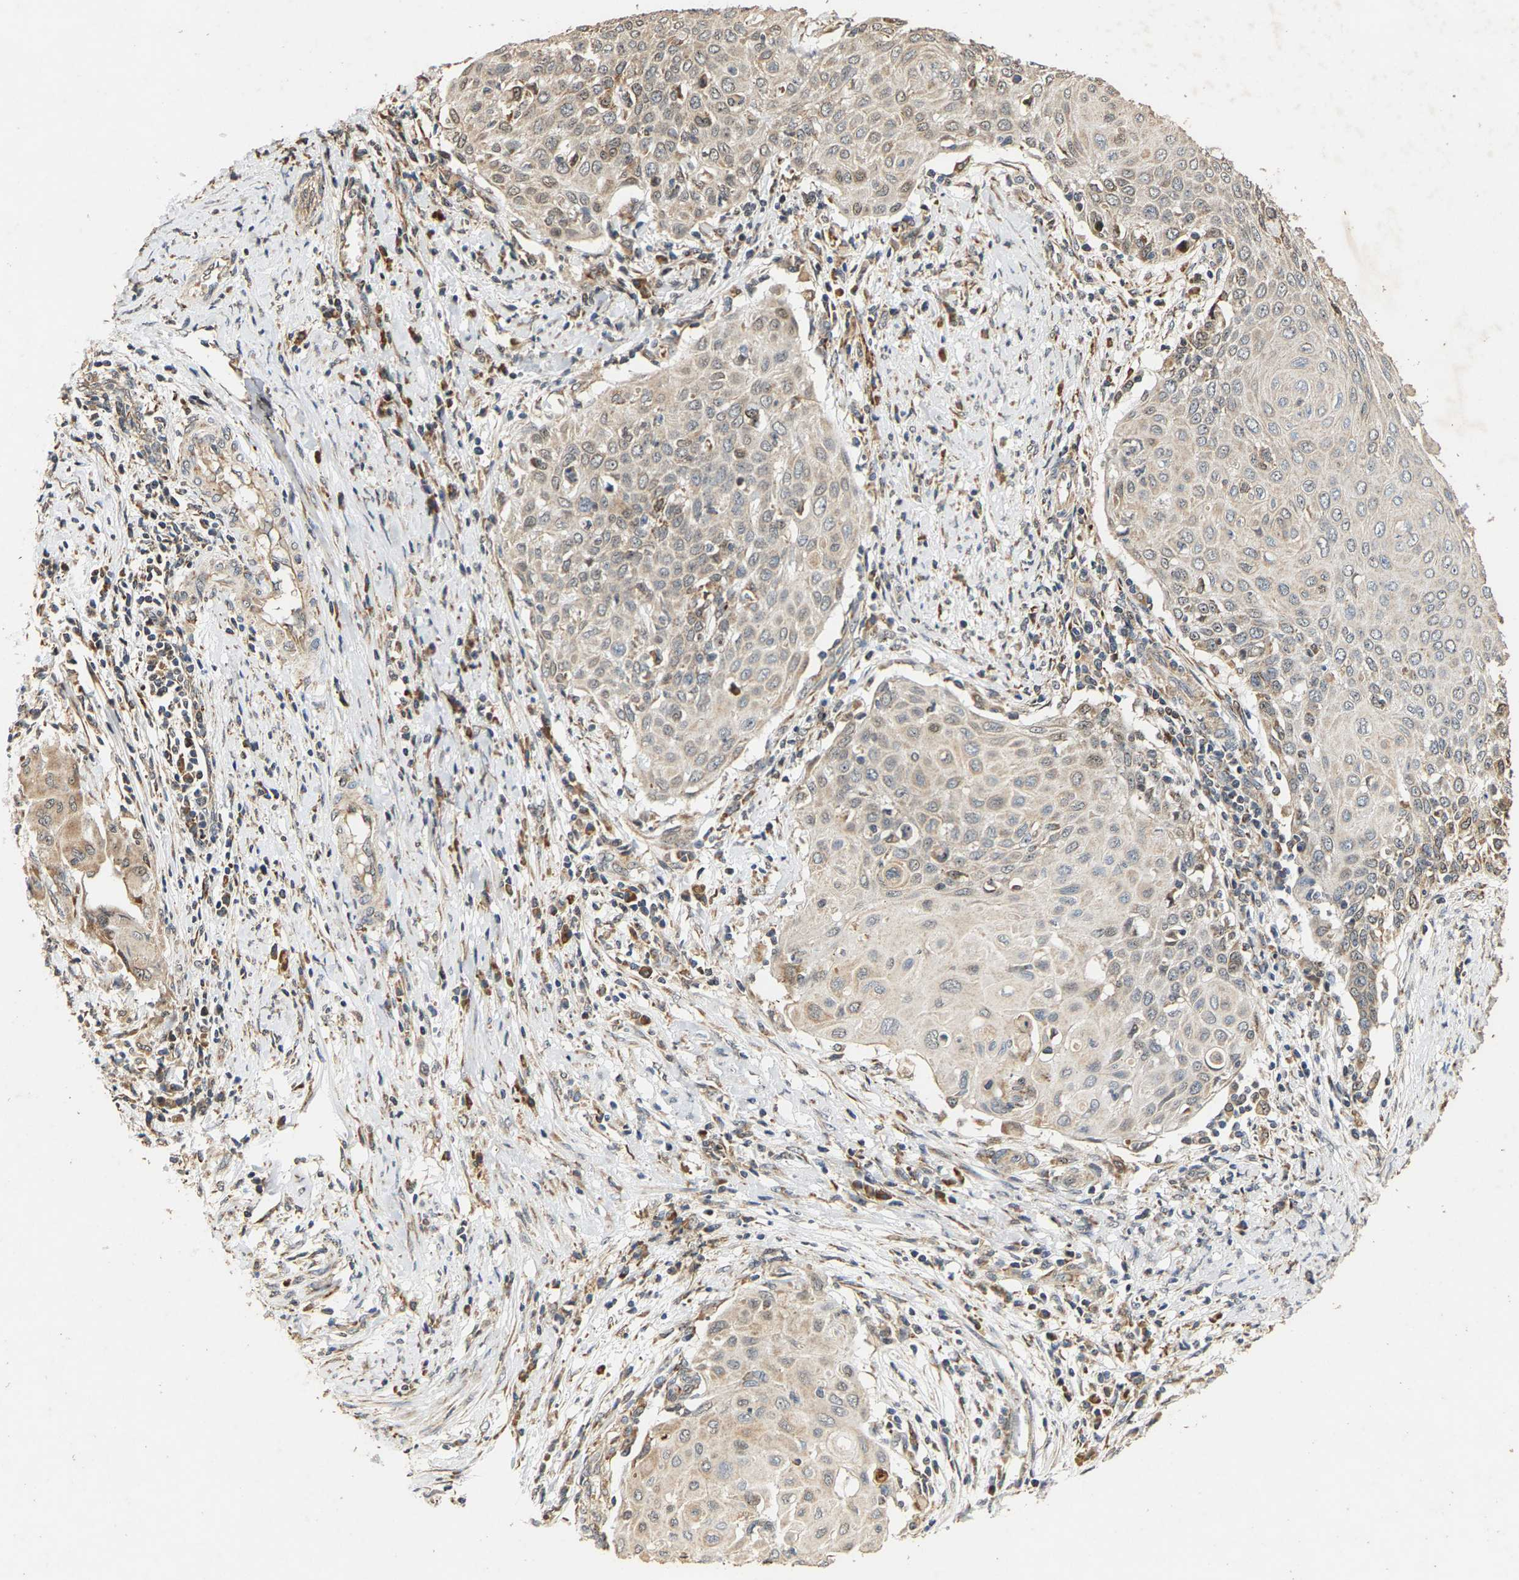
{"staining": {"intensity": "moderate", "quantity": "<25%", "location": "cytoplasmic/membranous"}, "tissue": "cervical cancer", "cell_type": "Tumor cells", "image_type": "cancer", "snomed": [{"axis": "morphology", "description": "Squamous cell carcinoma, NOS"}, {"axis": "topography", "description": "Cervix"}], "caption": "Cervical squamous cell carcinoma was stained to show a protein in brown. There is low levels of moderate cytoplasmic/membranous expression in about <25% of tumor cells.", "gene": "CIDEC", "patient": {"sex": "female", "age": 39}}